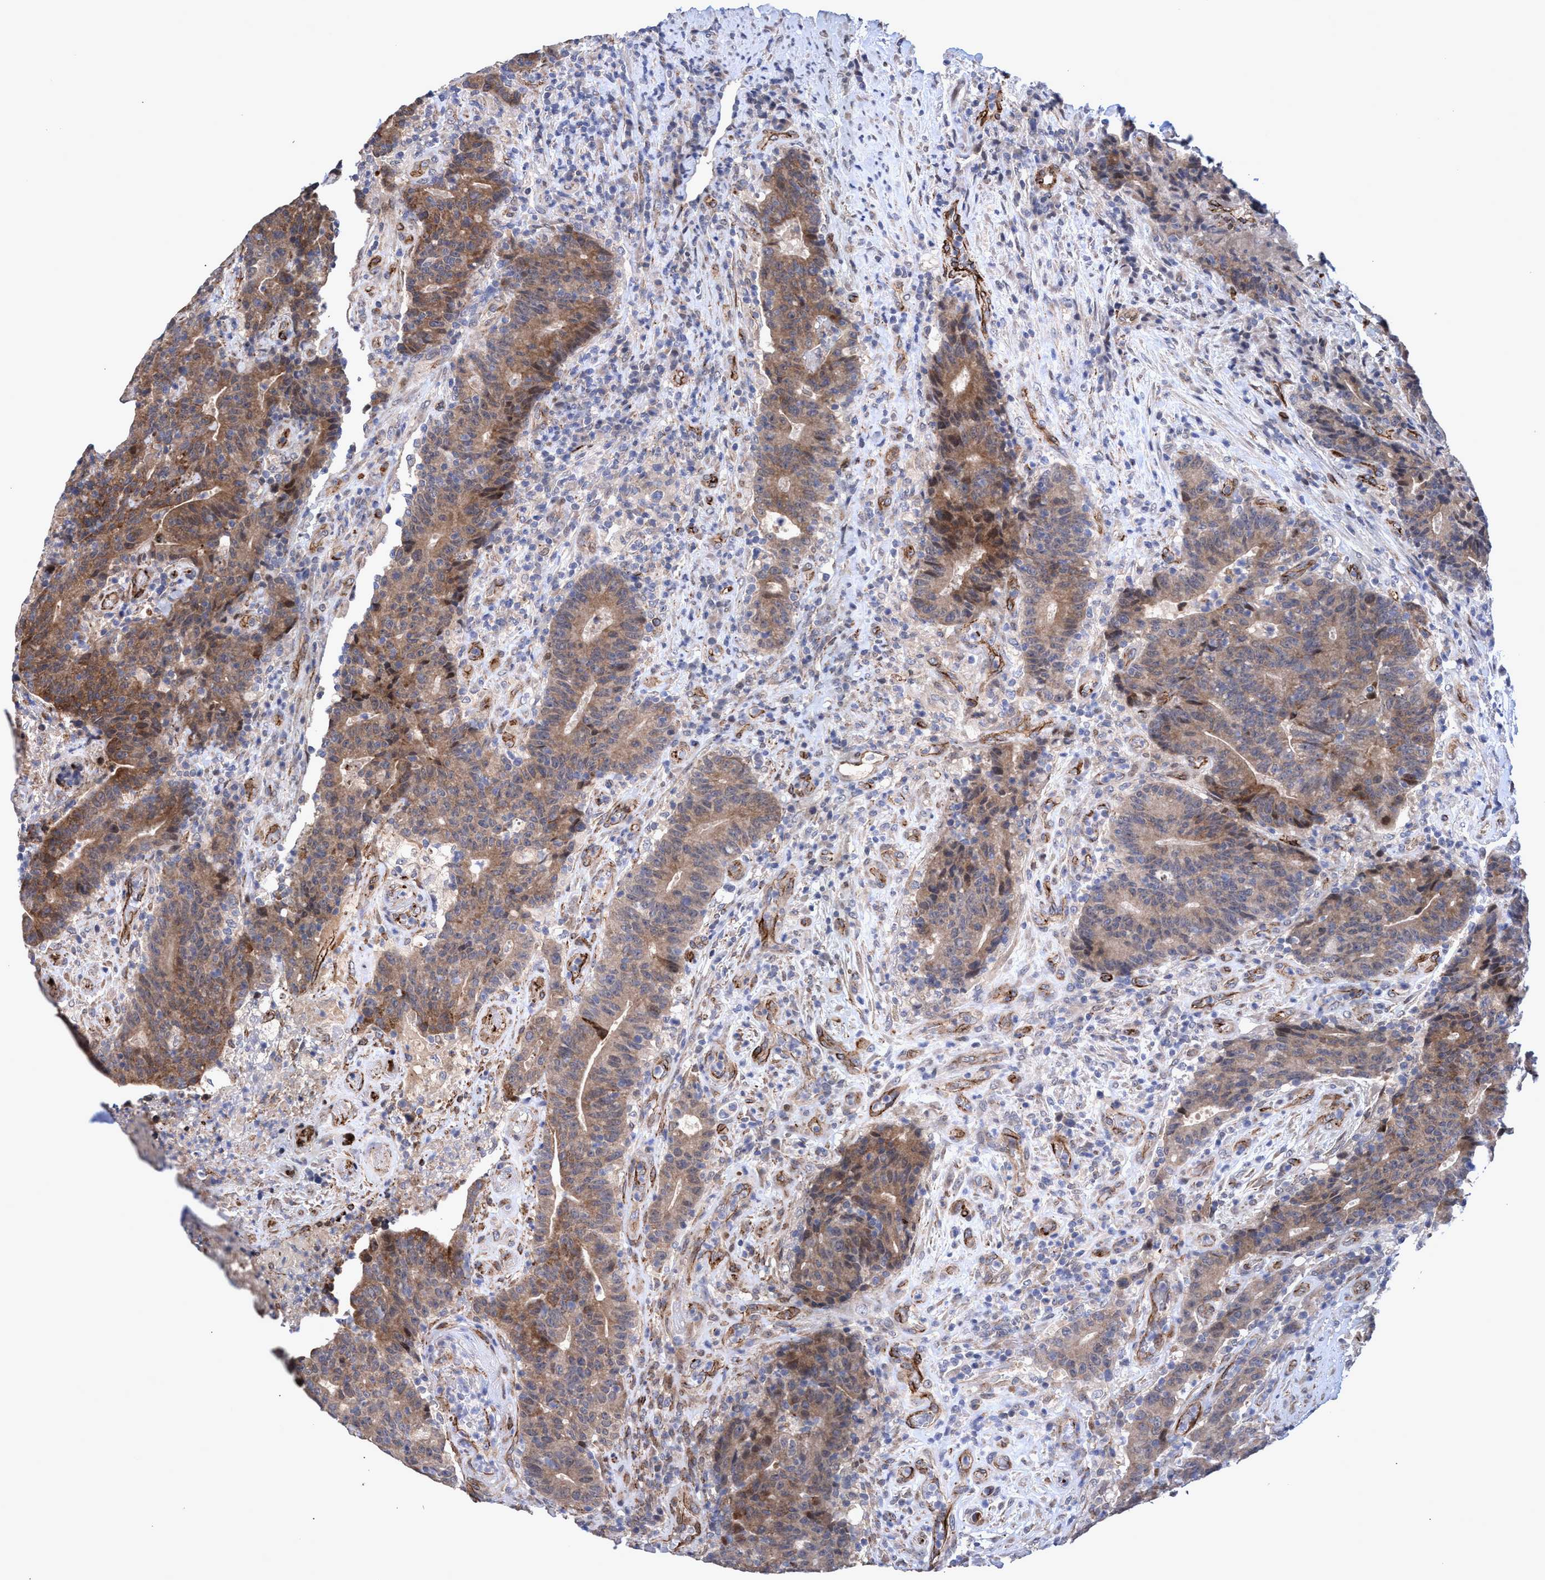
{"staining": {"intensity": "moderate", "quantity": ">75%", "location": "cytoplasmic/membranous"}, "tissue": "colorectal cancer", "cell_type": "Tumor cells", "image_type": "cancer", "snomed": [{"axis": "morphology", "description": "Normal tissue, NOS"}, {"axis": "morphology", "description": "Adenocarcinoma, NOS"}, {"axis": "topography", "description": "Colon"}], "caption": "Human colorectal cancer stained with a brown dye displays moderate cytoplasmic/membranous positive staining in approximately >75% of tumor cells.", "gene": "ZNF750", "patient": {"sex": "female", "age": 75}}